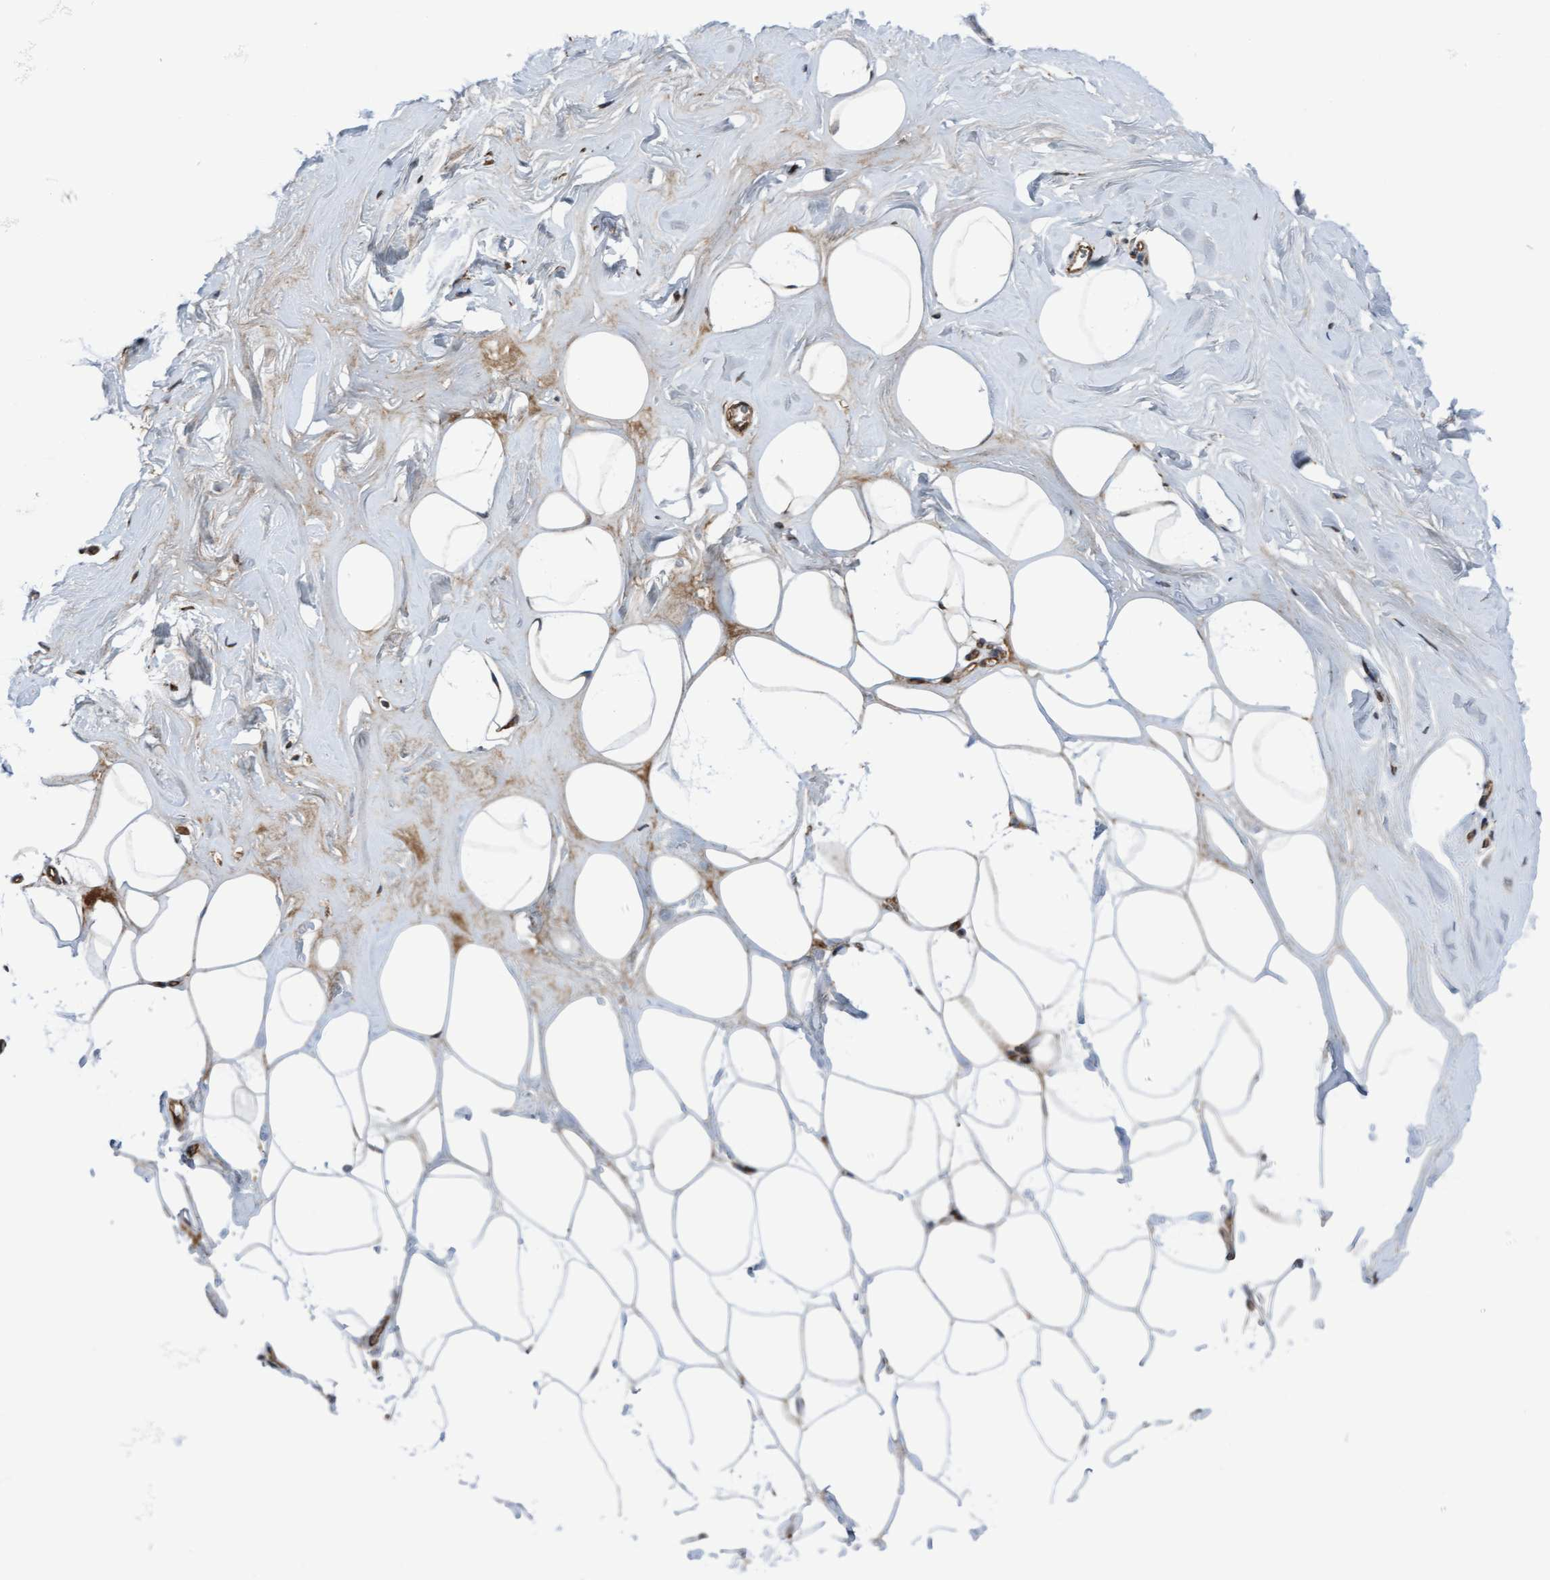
{"staining": {"intensity": "moderate", "quantity": ">75%", "location": "cytoplasmic/membranous,nuclear"}, "tissue": "adipose tissue", "cell_type": "Adipocytes", "image_type": "normal", "snomed": [{"axis": "morphology", "description": "Normal tissue, NOS"}, {"axis": "morphology", "description": "Fibrosis, NOS"}, {"axis": "topography", "description": "Breast"}, {"axis": "topography", "description": "Adipose tissue"}], "caption": "Immunohistochemistry (IHC) micrograph of unremarkable human adipose tissue stained for a protein (brown), which exhibits medium levels of moderate cytoplasmic/membranous,nuclear expression in about >75% of adipocytes.", "gene": "RAP1GAP2", "patient": {"sex": "female", "age": 39}}